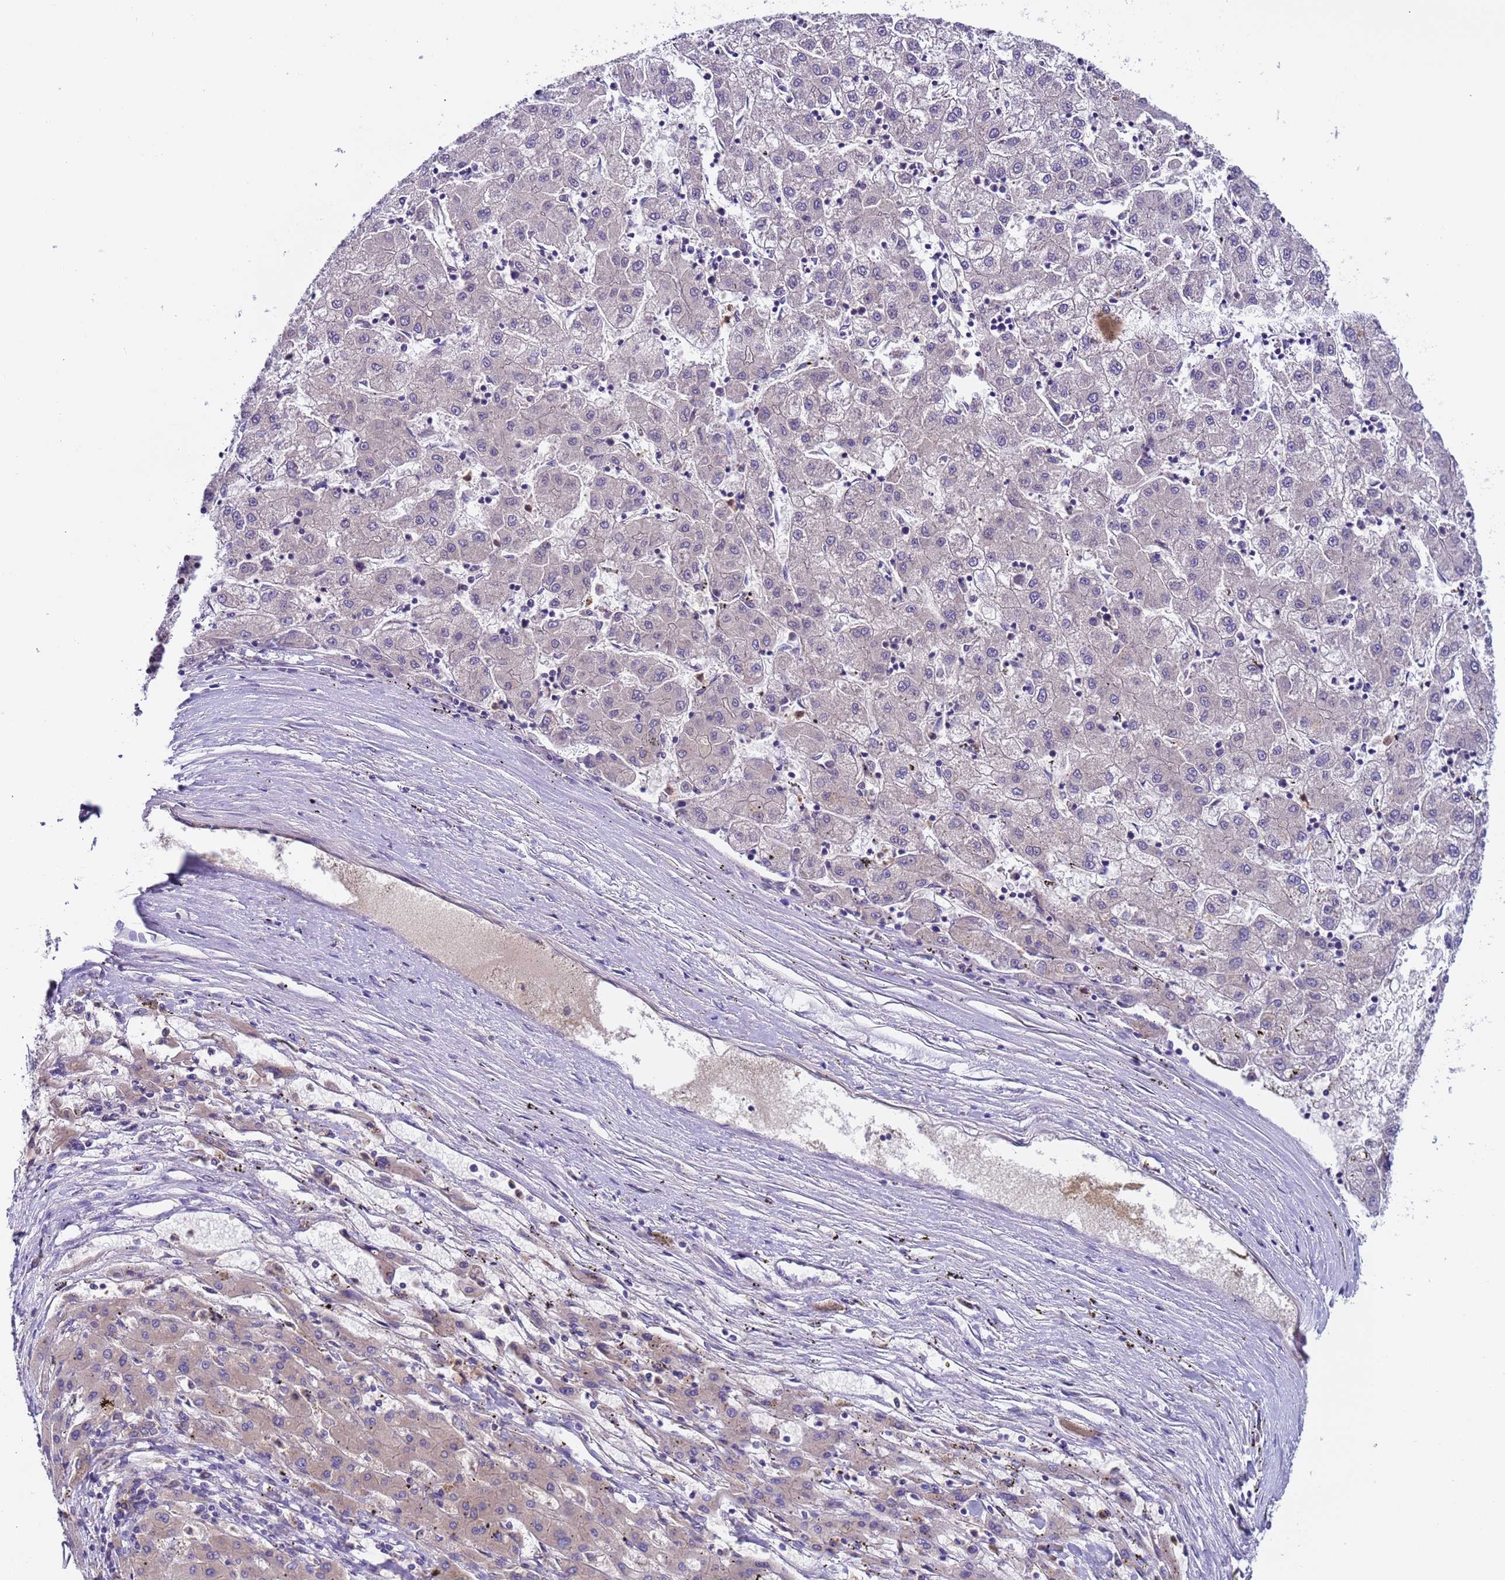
{"staining": {"intensity": "negative", "quantity": "none", "location": "none"}, "tissue": "liver cancer", "cell_type": "Tumor cells", "image_type": "cancer", "snomed": [{"axis": "morphology", "description": "Carcinoma, Hepatocellular, NOS"}, {"axis": "topography", "description": "Liver"}], "caption": "A photomicrograph of human liver cancer is negative for staining in tumor cells.", "gene": "PAQR7", "patient": {"sex": "male", "age": 72}}